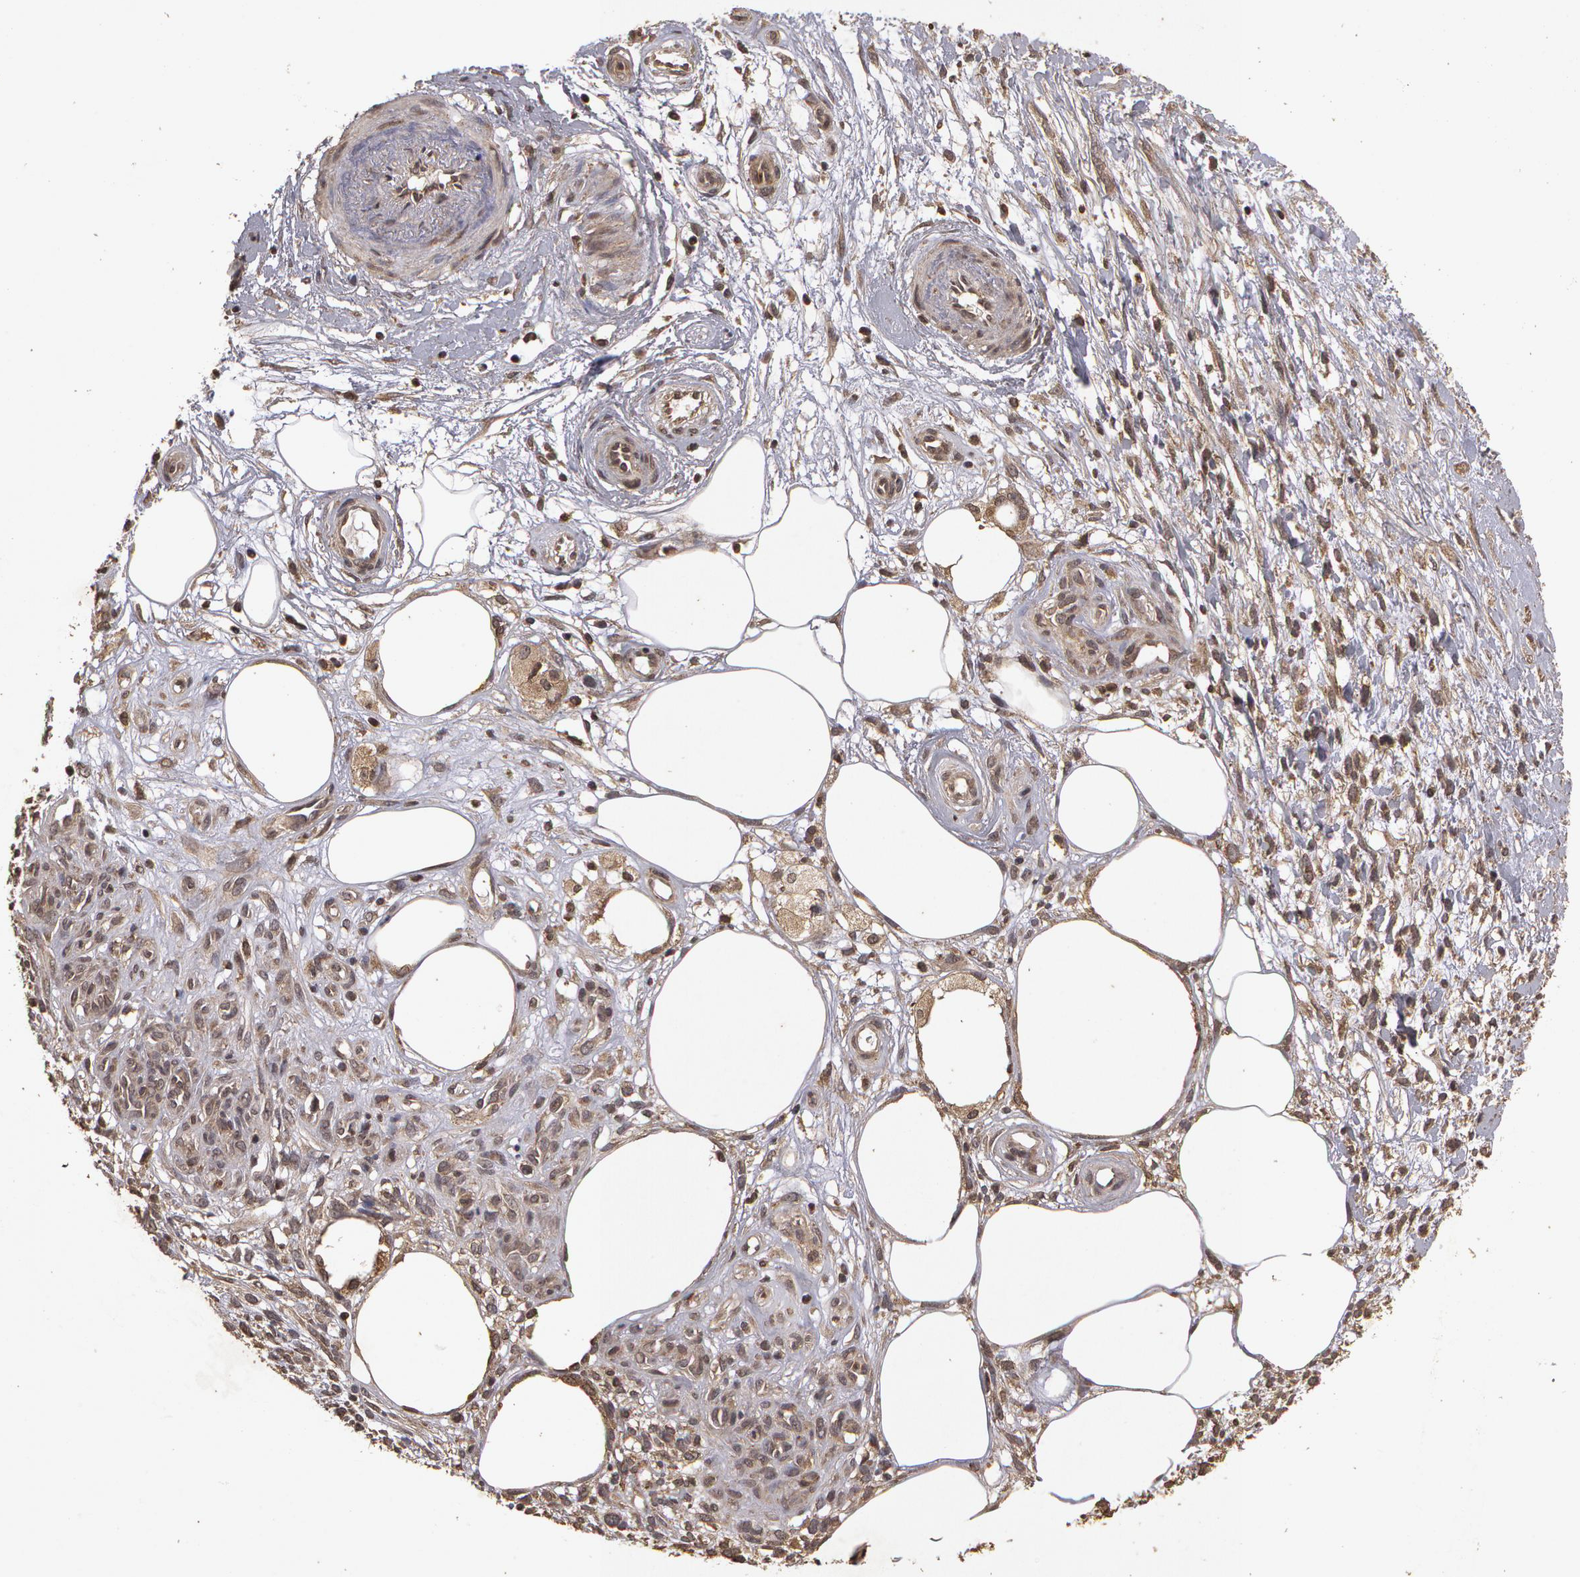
{"staining": {"intensity": "weak", "quantity": "<25%", "location": "cytoplasmic/membranous"}, "tissue": "melanoma", "cell_type": "Tumor cells", "image_type": "cancer", "snomed": [{"axis": "morphology", "description": "Malignant melanoma, NOS"}, {"axis": "topography", "description": "Skin"}], "caption": "A micrograph of human melanoma is negative for staining in tumor cells.", "gene": "CALR", "patient": {"sex": "female", "age": 85}}